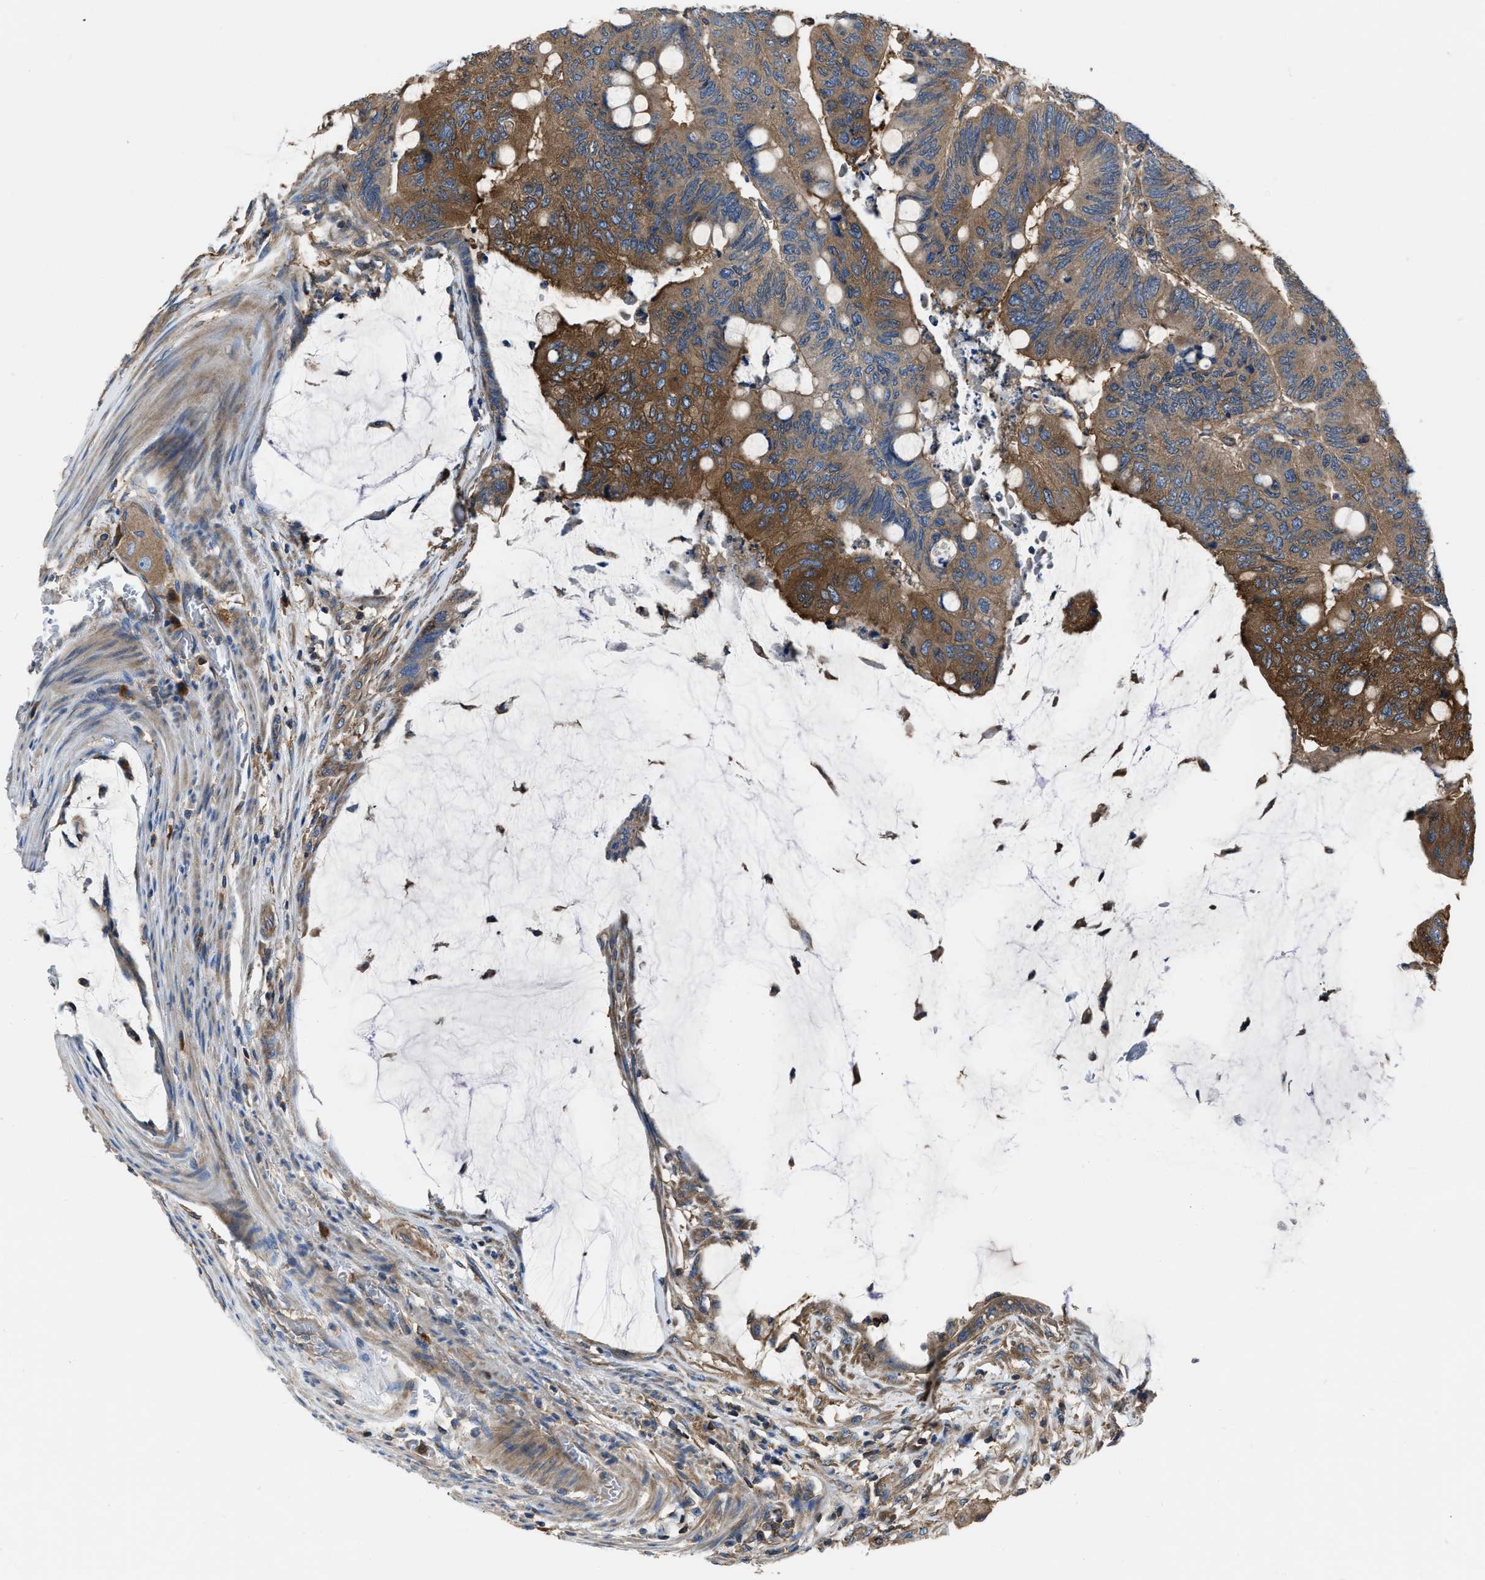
{"staining": {"intensity": "moderate", "quantity": ">75%", "location": "cytoplasmic/membranous"}, "tissue": "colorectal cancer", "cell_type": "Tumor cells", "image_type": "cancer", "snomed": [{"axis": "morphology", "description": "Normal tissue, NOS"}, {"axis": "morphology", "description": "Adenocarcinoma, NOS"}, {"axis": "topography", "description": "Rectum"}], "caption": "Immunohistochemistry (IHC) staining of colorectal cancer (adenocarcinoma), which reveals medium levels of moderate cytoplasmic/membranous staining in about >75% of tumor cells indicating moderate cytoplasmic/membranous protein staining. The staining was performed using DAB (brown) for protein detection and nuclei were counterstained in hematoxylin (blue).", "gene": "YARS1", "patient": {"sex": "male", "age": 92}}